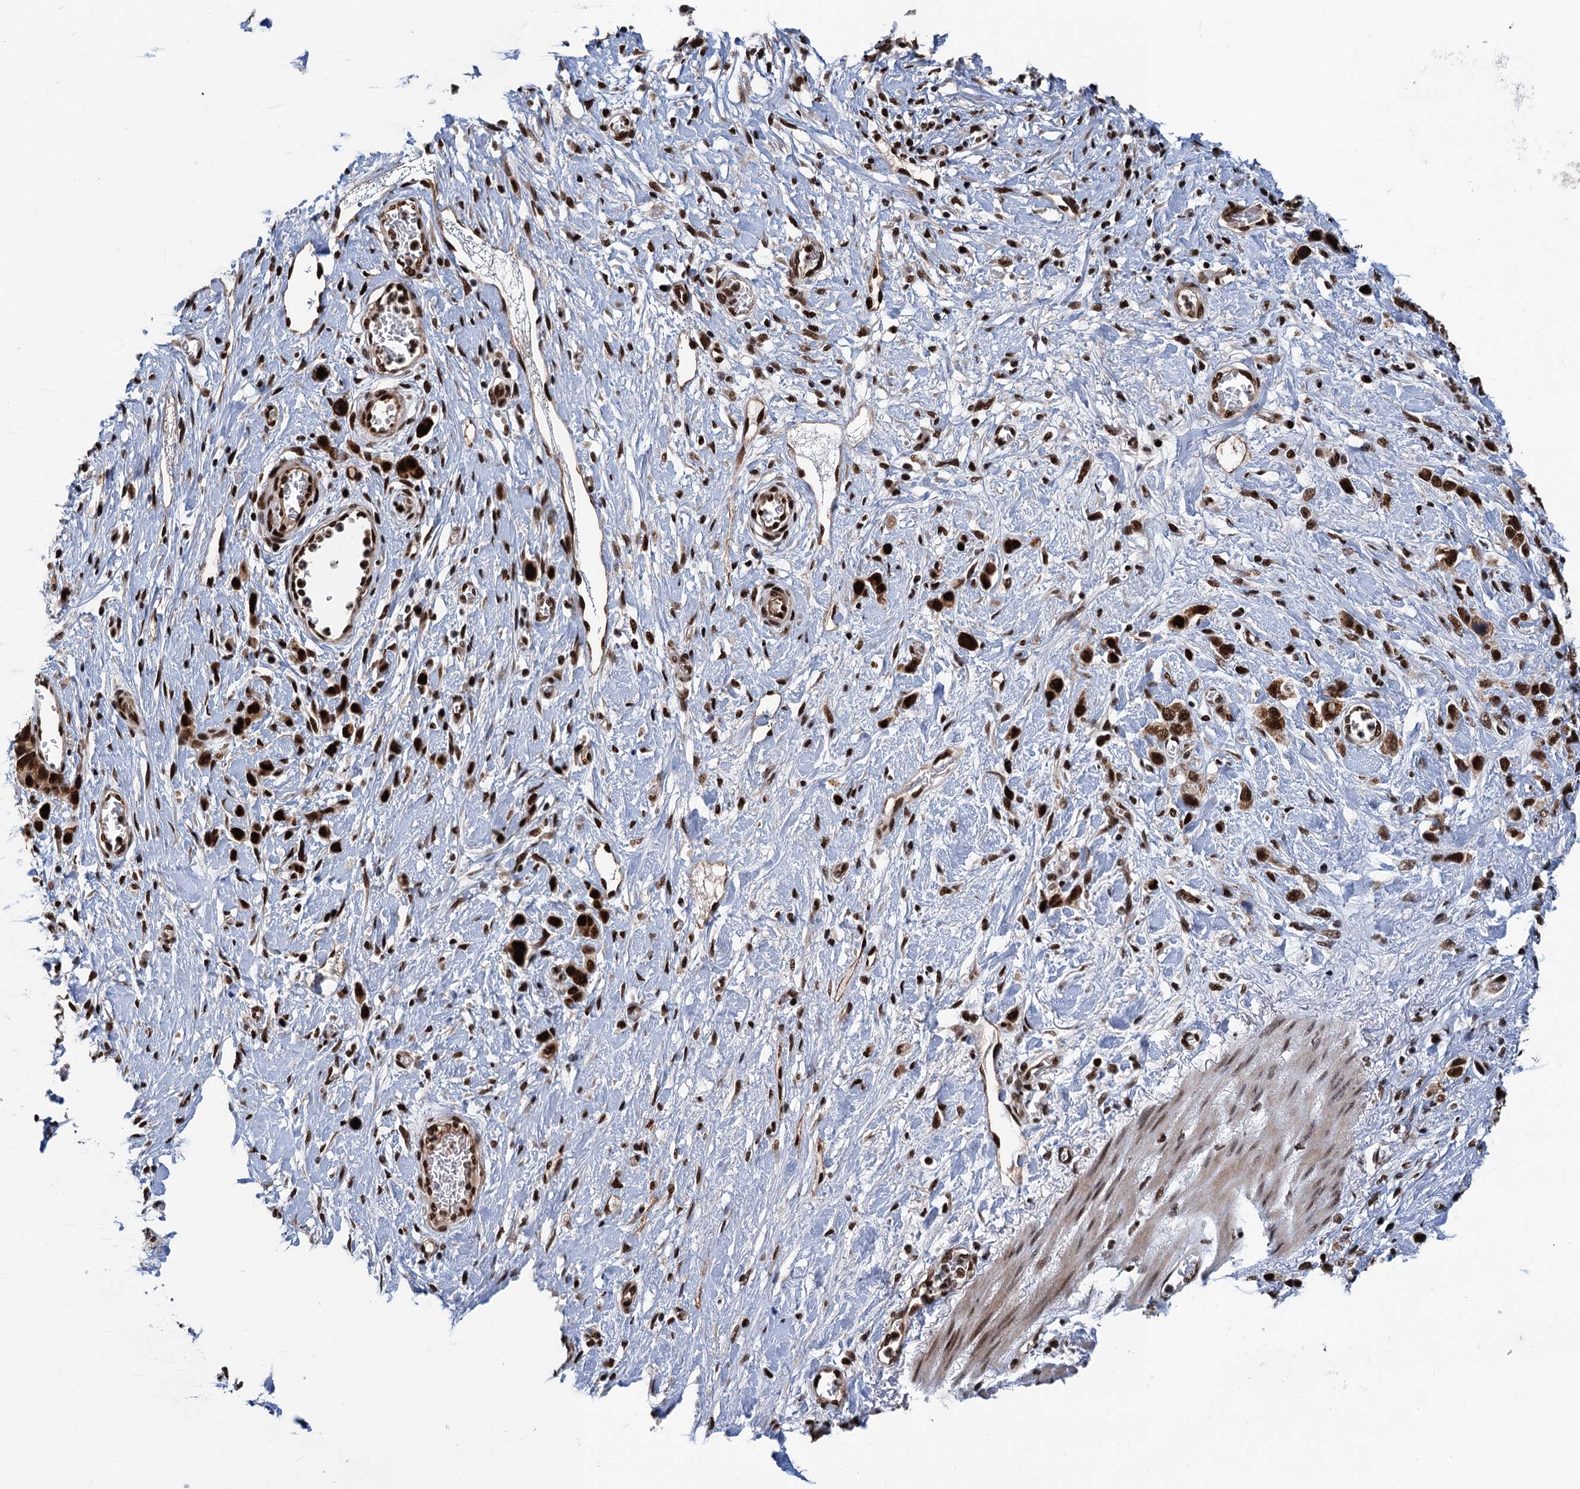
{"staining": {"intensity": "strong", "quantity": ">75%", "location": "nuclear"}, "tissue": "stomach cancer", "cell_type": "Tumor cells", "image_type": "cancer", "snomed": [{"axis": "morphology", "description": "Adenocarcinoma, NOS"}, {"axis": "morphology", "description": "Adenocarcinoma, High grade"}, {"axis": "topography", "description": "Stomach, upper"}, {"axis": "topography", "description": "Stomach, lower"}], "caption": "Tumor cells demonstrate high levels of strong nuclear positivity in approximately >75% of cells in stomach cancer (high-grade adenocarcinoma). The protein of interest is shown in brown color, while the nuclei are stained blue.", "gene": "PPP4R1", "patient": {"sex": "female", "age": 65}}